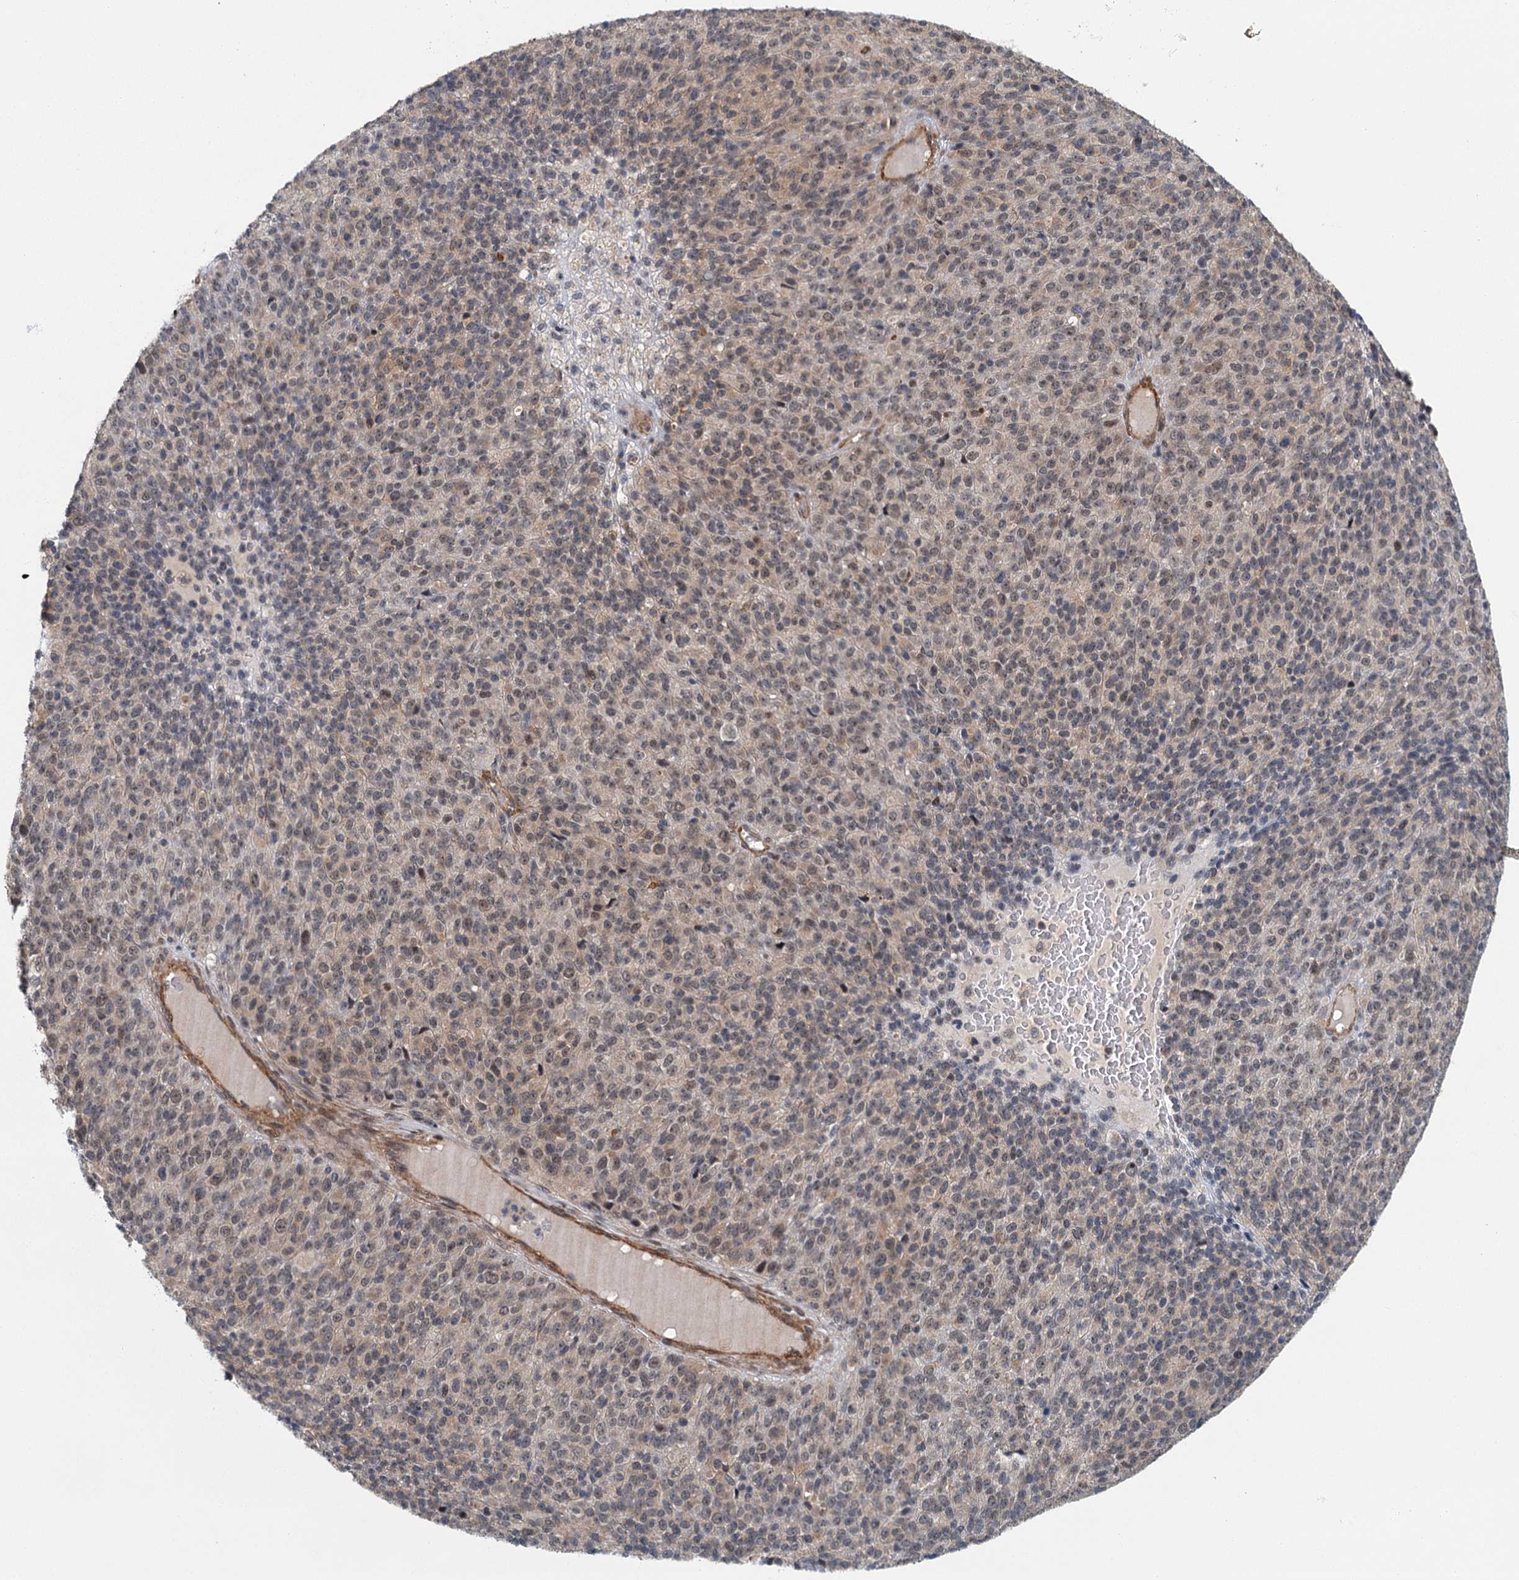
{"staining": {"intensity": "moderate", "quantity": "25%-75%", "location": "cytoplasmic/membranous,nuclear"}, "tissue": "melanoma", "cell_type": "Tumor cells", "image_type": "cancer", "snomed": [{"axis": "morphology", "description": "Malignant melanoma, Metastatic site"}, {"axis": "topography", "description": "Brain"}], "caption": "Moderate cytoplasmic/membranous and nuclear positivity for a protein is identified in approximately 25%-75% of tumor cells of malignant melanoma (metastatic site) using immunohistochemistry.", "gene": "TAS2R42", "patient": {"sex": "female", "age": 56}}